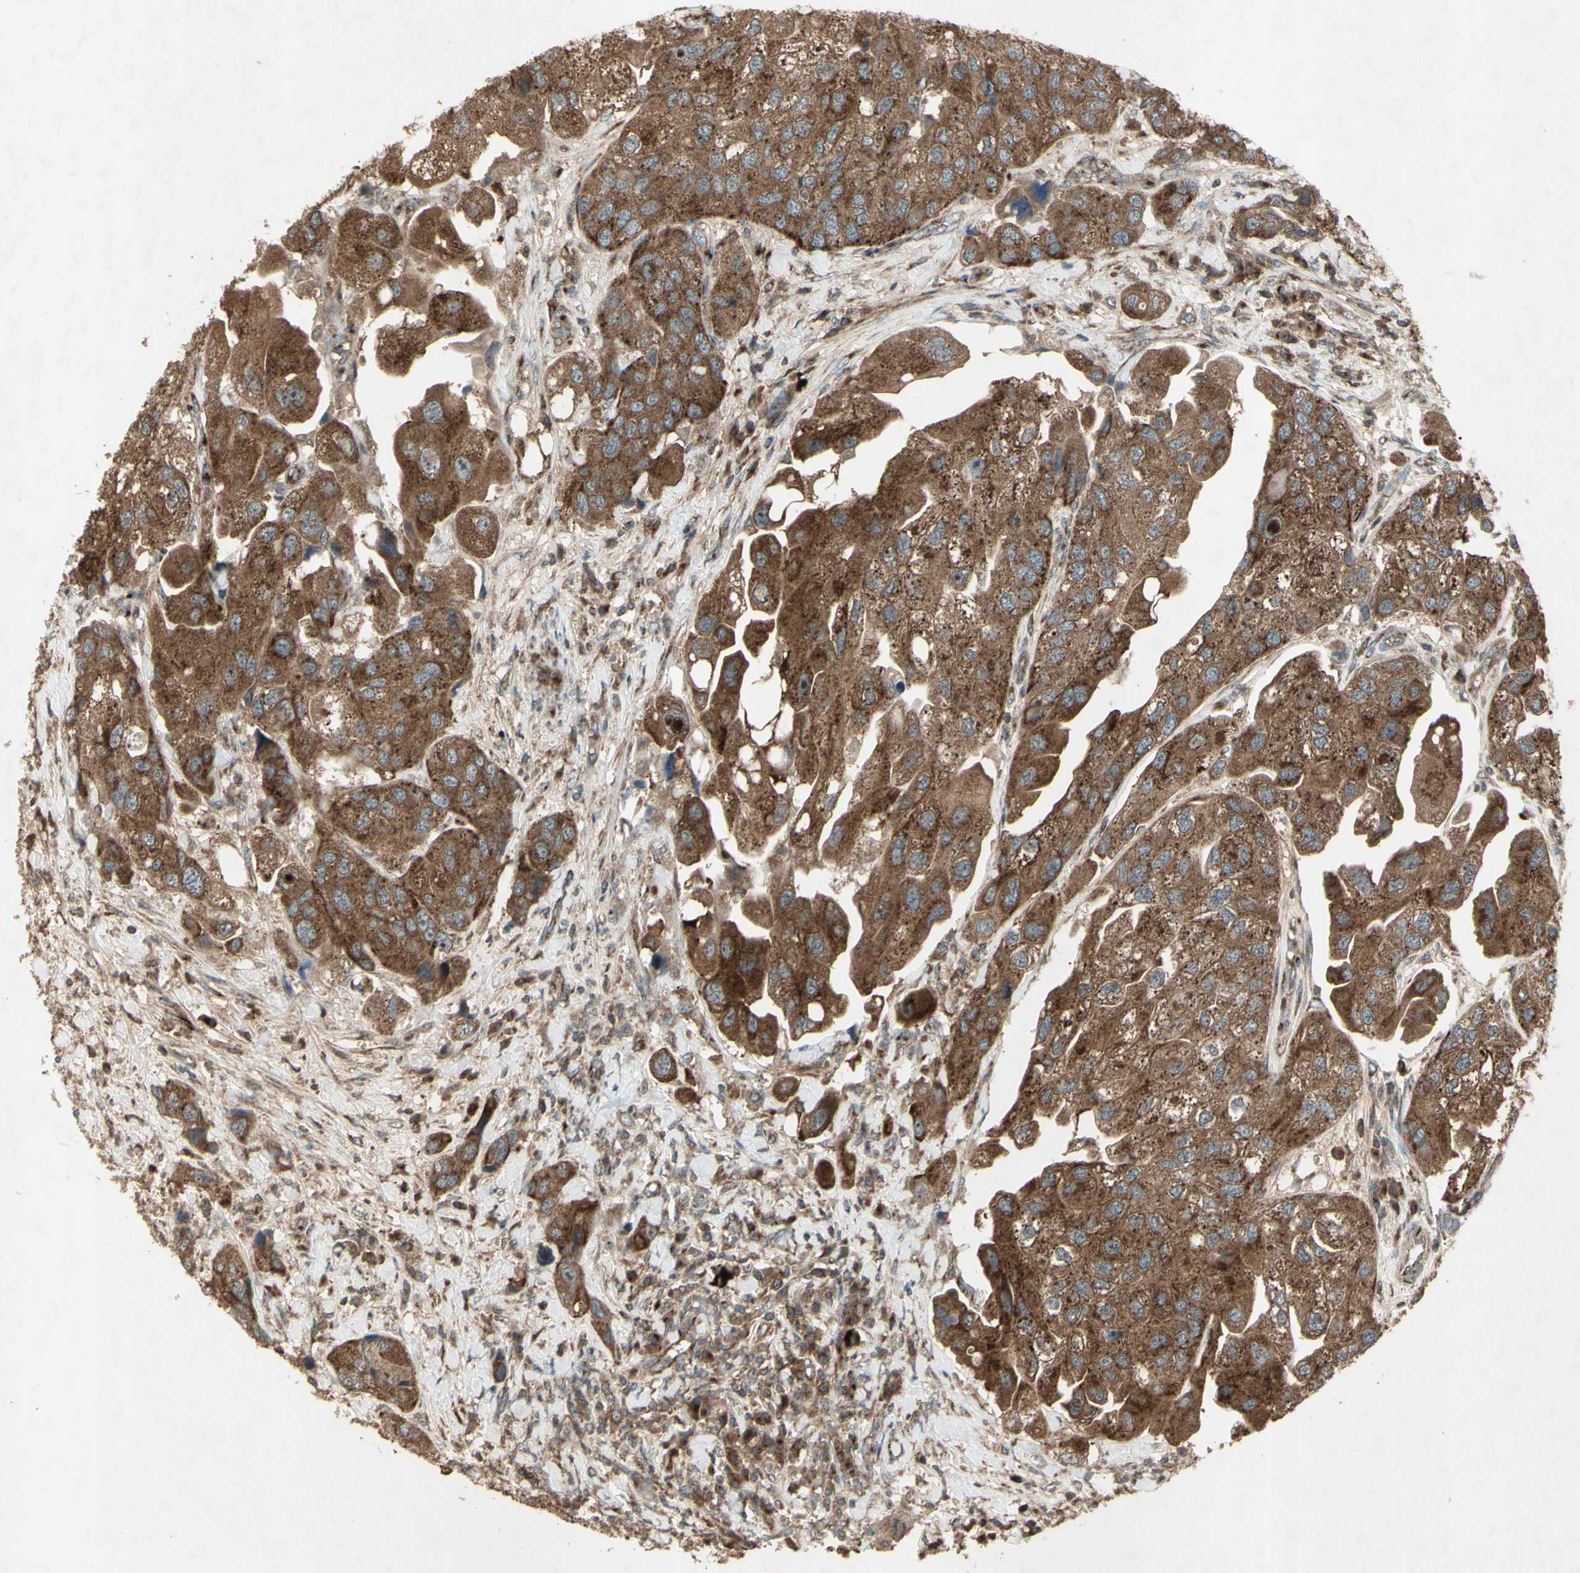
{"staining": {"intensity": "strong", "quantity": ">75%", "location": "cytoplasmic/membranous"}, "tissue": "urothelial cancer", "cell_type": "Tumor cells", "image_type": "cancer", "snomed": [{"axis": "morphology", "description": "Urothelial carcinoma, High grade"}, {"axis": "topography", "description": "Urinary bladder"}], "caption": "Immunohistochemistry (IHC) (DAB (3,3'-diaminobenzidine)) staining of high-grade urothelial carcinoma reveals strong cytoplasmic/membranous protein positivity in approximately >75% of tumor cells. (DAB IHC, brown staining for protein, blue staining for nuclei).", "gene": "AP1G1", "patient": {"sex": "female", "age": 64}}